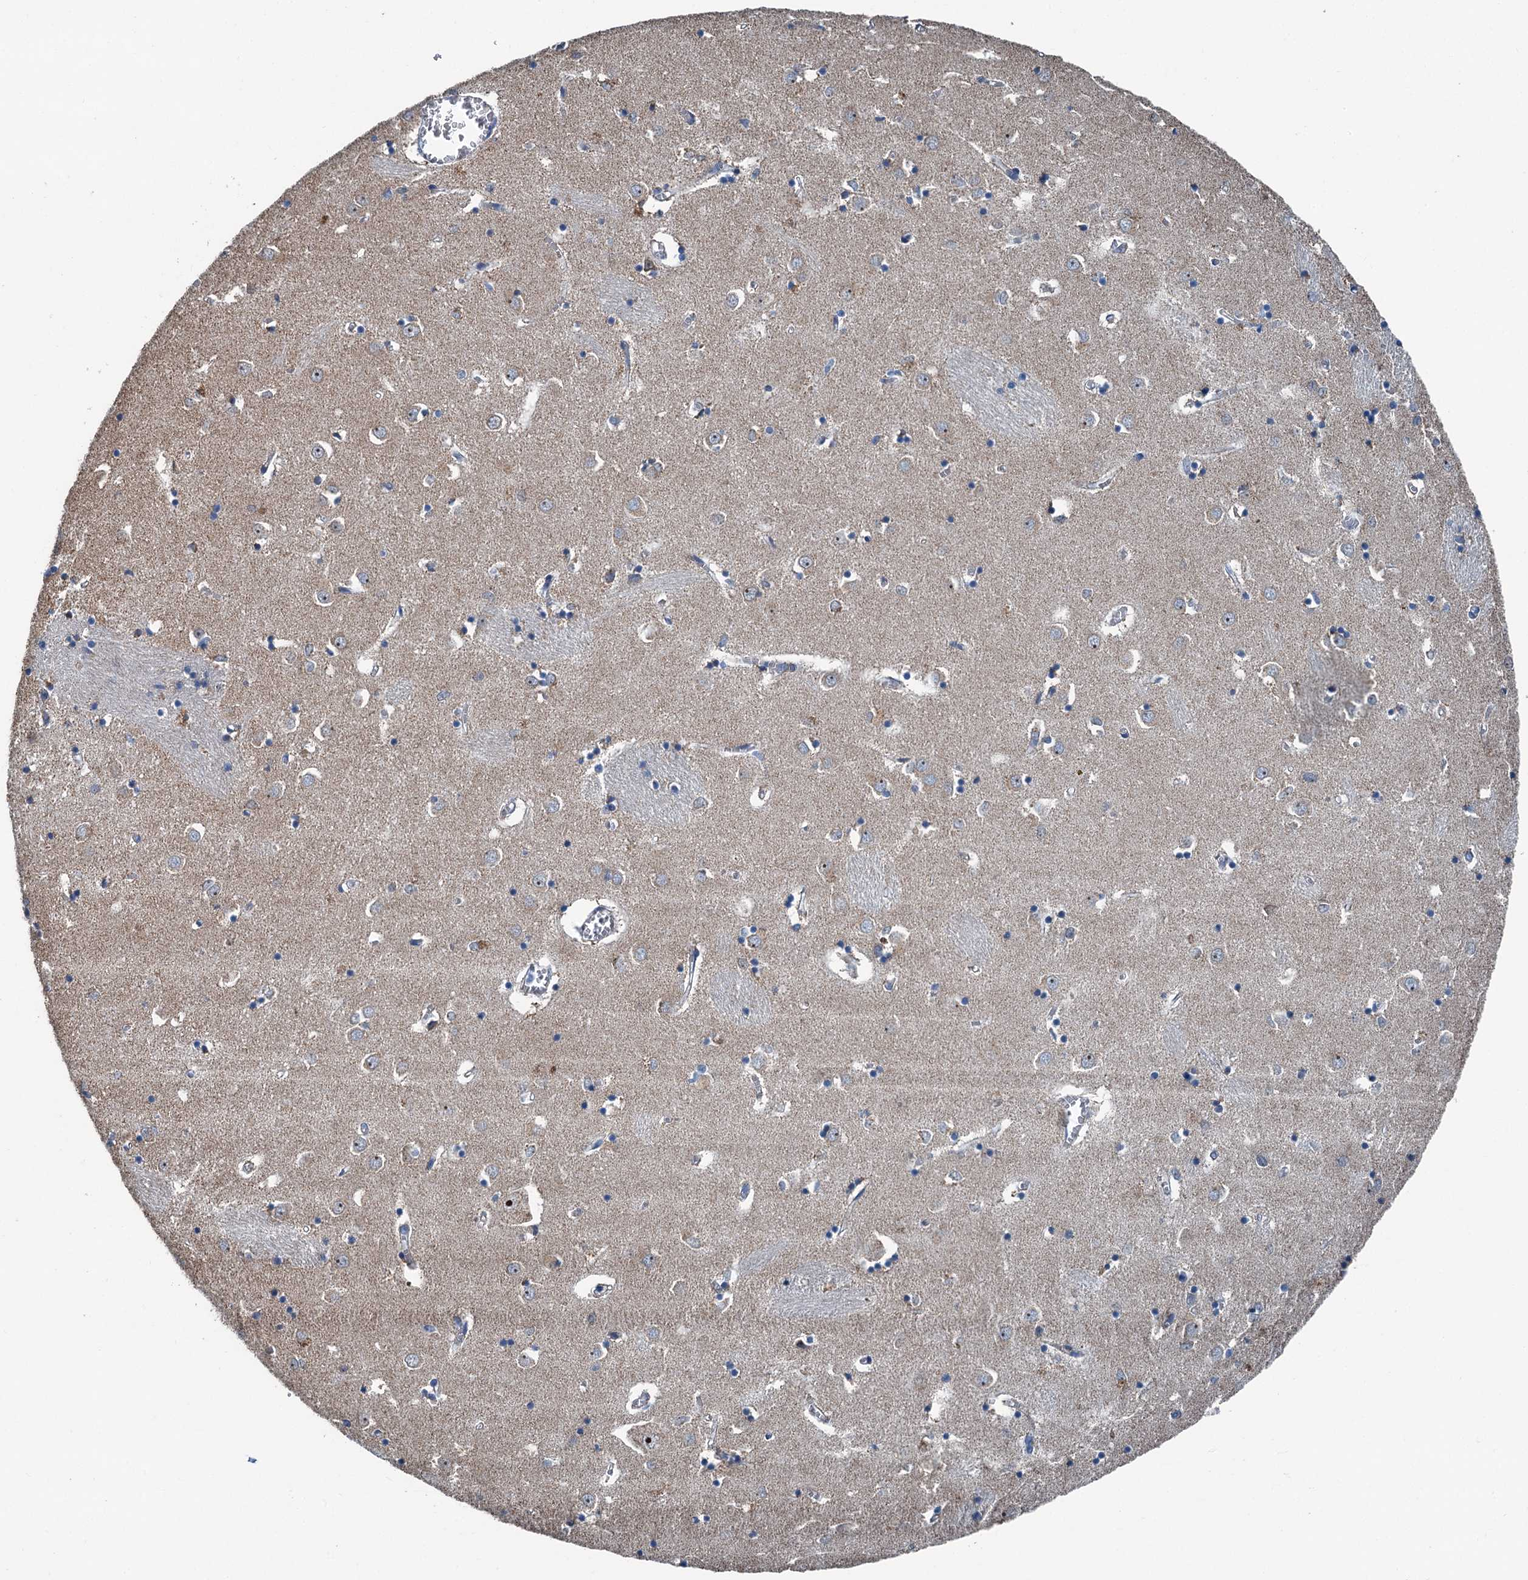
{"staining": {"intensity": "negative", "quantity": "none", "location": "none"}, "tissue": "caudate", "cell_type": "Glial cells", "image_type": "normal", "snomed": [{"axis": "morphology", "description": "Normal tissue, NOS"}, {"axis": "topography", "description": "Lateral ventricle wall"}], "caption": "DAB (3,3'-diaminobenzidine) immunohistochemical staining of normal caudate demonstrates no significant staining in glial cells. Brightfield microscopy of immunohistochemistry (IHC) stained with DAB (brown) and hematoxylin (blue), captured at high magnification.", "gene": "TRPT1", "patient": {"sex": "male", "age": 70}}